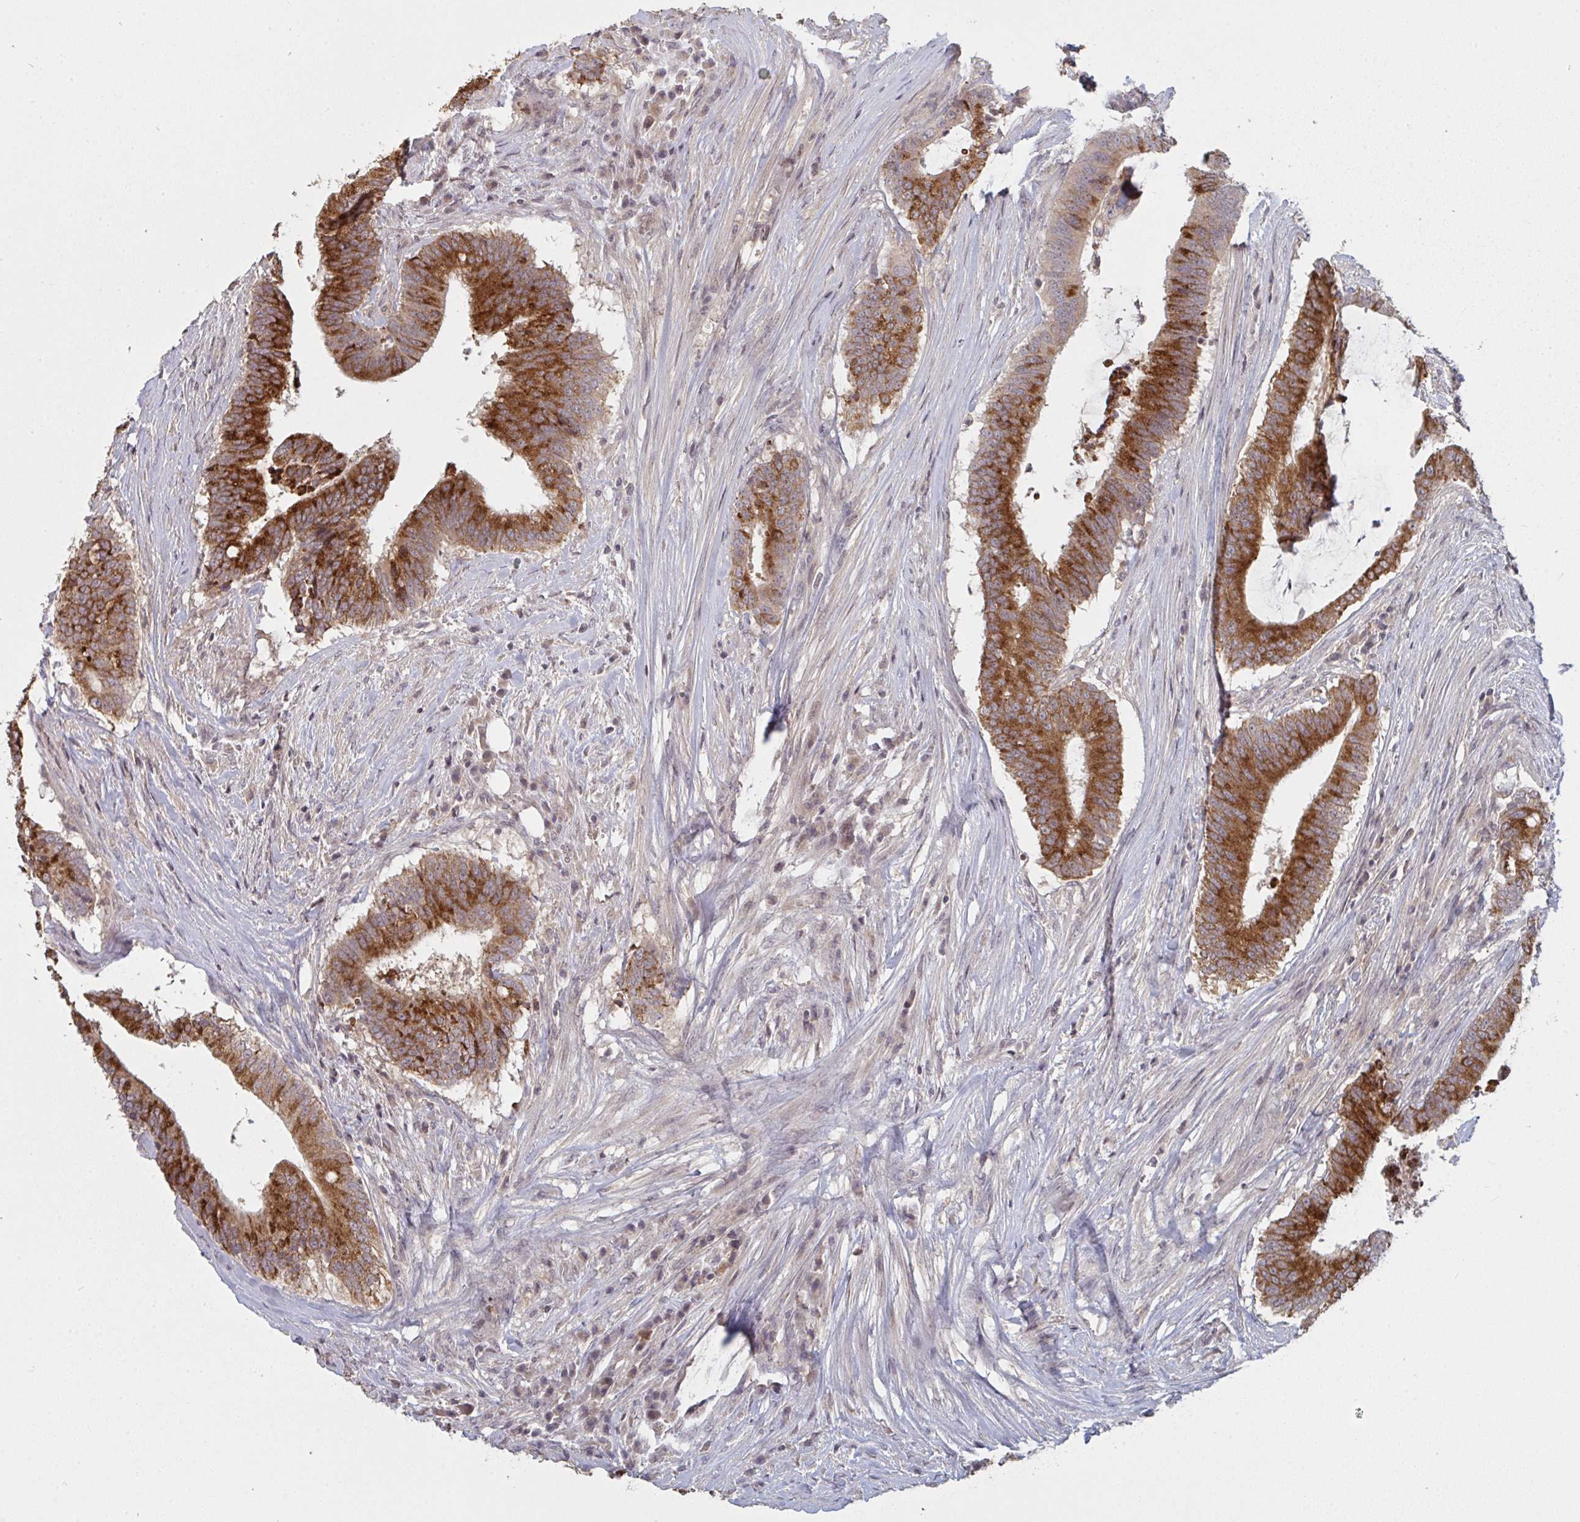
{"staining": {"intensity": "strong", "quantity": ">75%", "location": "cytoplasmic/membranous"}, "tissue": "colorectal cancer", "cell_type": "Tumor cells", "image_type": "cancer", "snomed": [{"axis": "morphology", "description": "Adenocarcinoma, NOS"}, {"axis": "topography", "description": "Colon"}], "caption": "There is high levels of strong cytoplasmic/membranous expression in tumor cells of colorectal adenocarcinoma, as demonstrated by immunohistochemical staining (brown color).", "gene": "DCST1", "patient": {"sex": "female", "age": 43}}